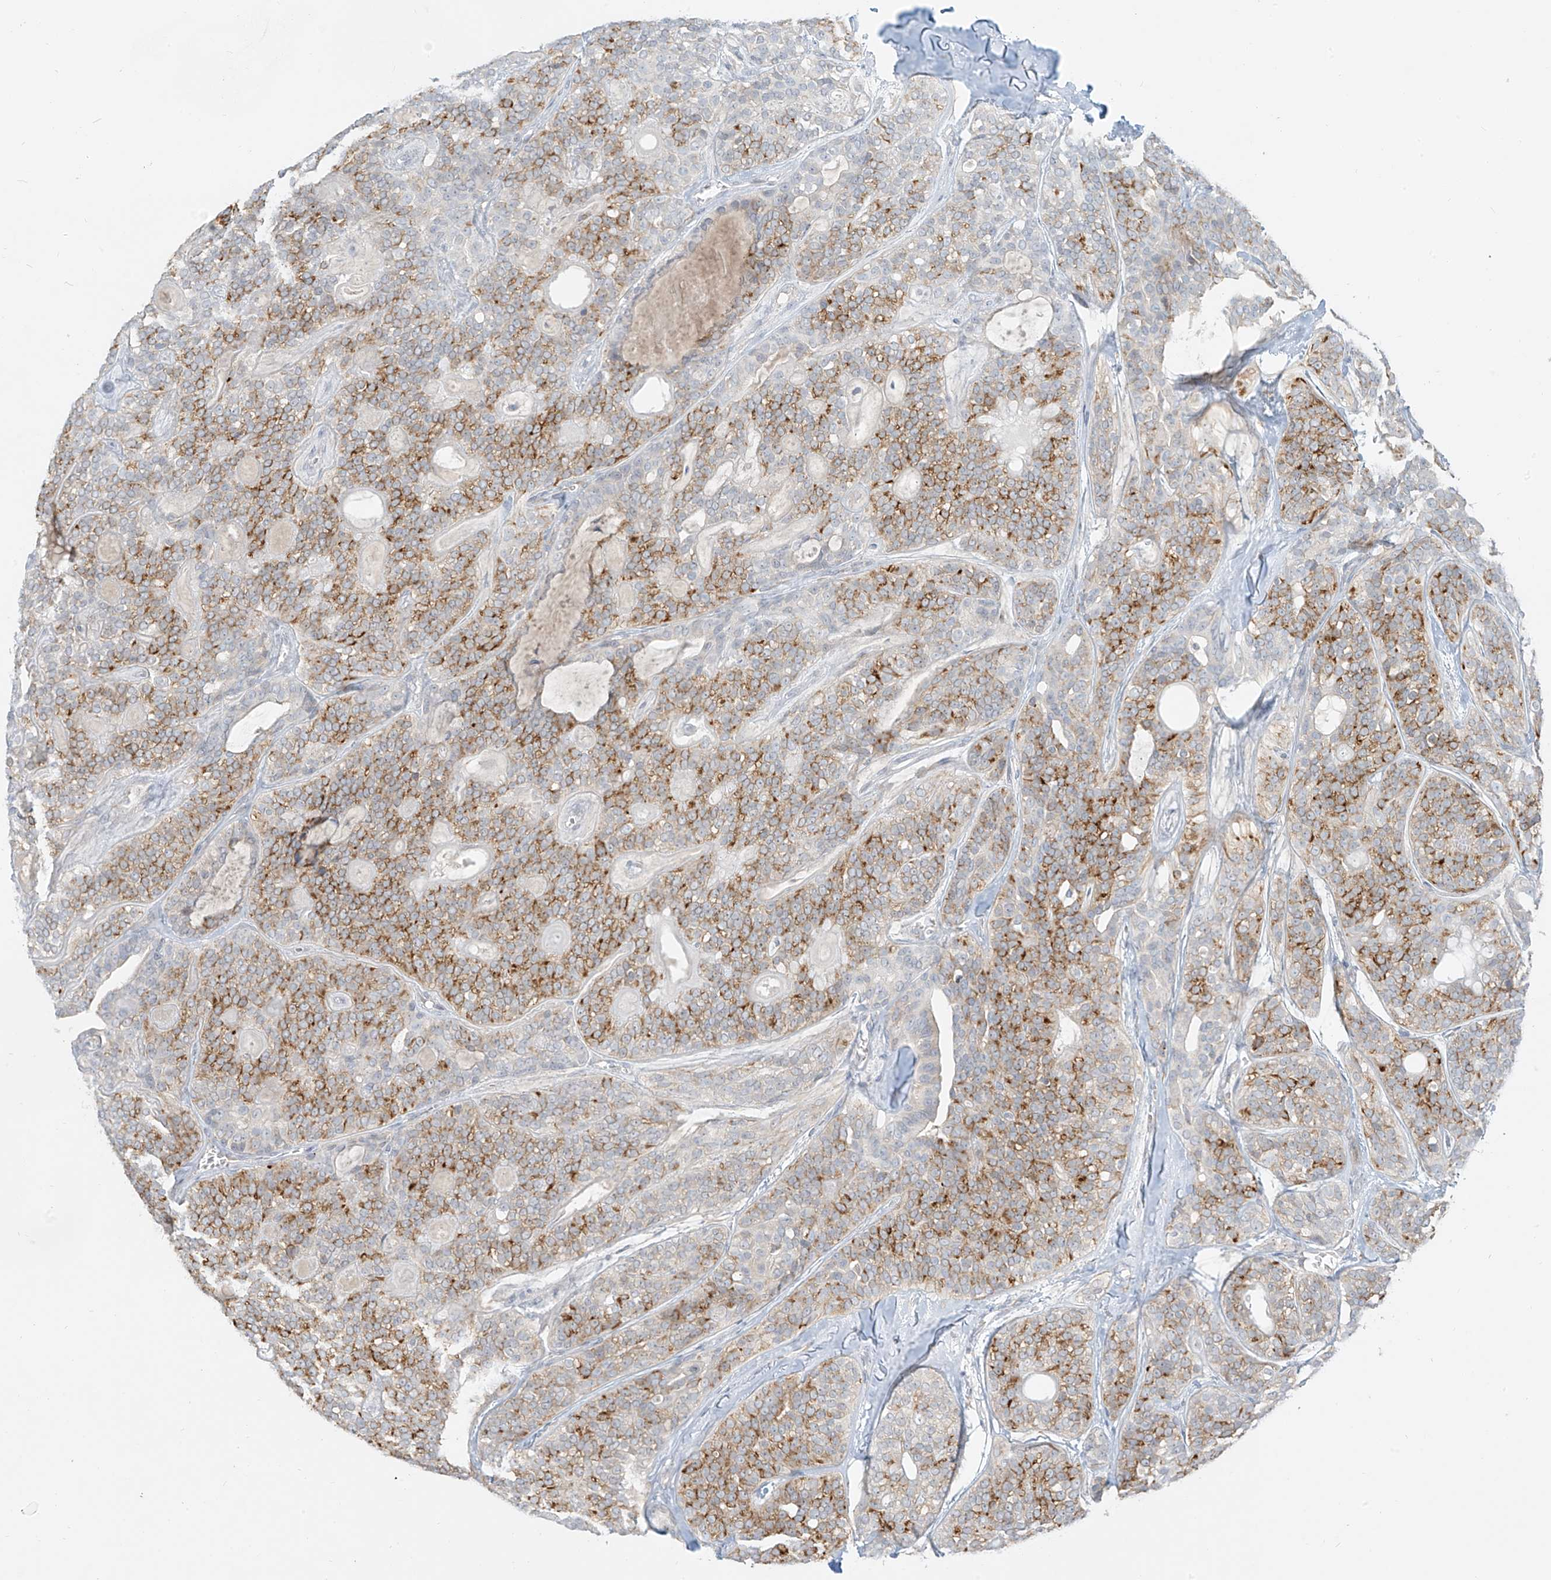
{"staining": {"intensity": "moderate", "quantity": ">75%", "location": "cytoplasmic/membranous"}, "tissue": "head and neck cancer", "cell_type": "Tumor cells", "image_type": "cancer", "snomed": [{"axis": "morphology", "description": "Adenocarcinoma, NOS"}, {"axis": "topography", "description": "Head-Neck"}], "caption": "IHC image of neoplastic tissue: adenocarcinoma (head and neck) stained using IHC exhibits medium levels of moderate protein expression localized specifically in the cytoplasmic/membranous of tumor cells, appearing as a cytoplasmic/membranous brown color.", "gene": "C2orf42", "patient": {"sex": "male", "age": 66}}